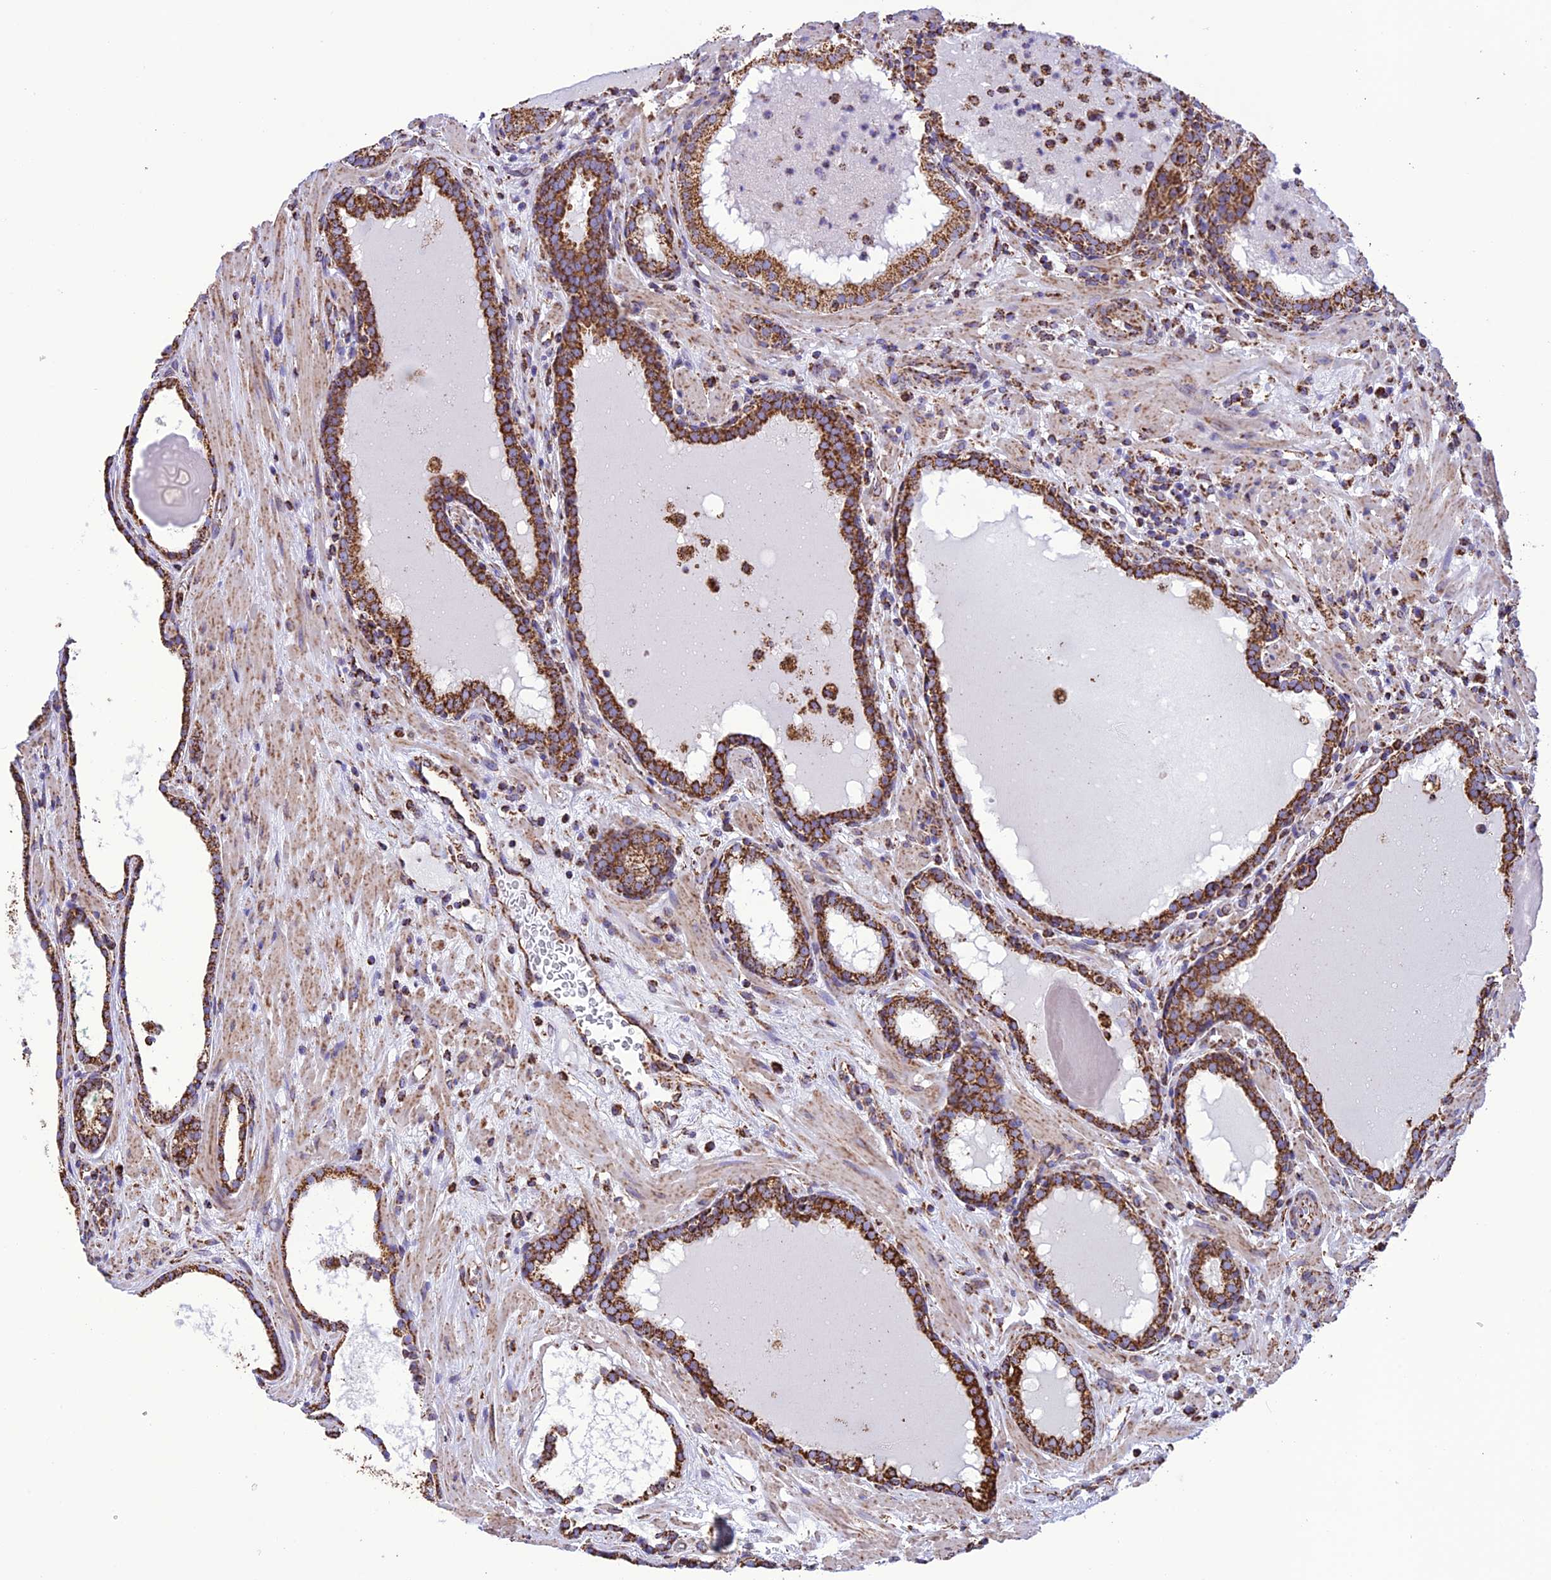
{"staining": {"intensity": "strong", "quantity": ">75%", "location": "cytoplasmic/membranous"}, "tissue": "prostate cancer", "cell_type": "Tumor cells", "image_type": "cancer", "snomed": [{"axis": "morphology", "description": "Adenocarcinoma, High grade"}, {"axis": "topography", "description": "Prostate"}], "caption": "An image of prostate high-grade adenocarcinoma stained for a protein reveals strong cytoplasmic/membranous brown staining in tumor cells. The staining was performed using DAB (3,3'-diaminobenzidine), with brown indicating positive protein expression. Nuclei are stained blue with hematoxylin.", "gene": "NDUFAF1", "patient": {"sex": "male", "age": 71}}